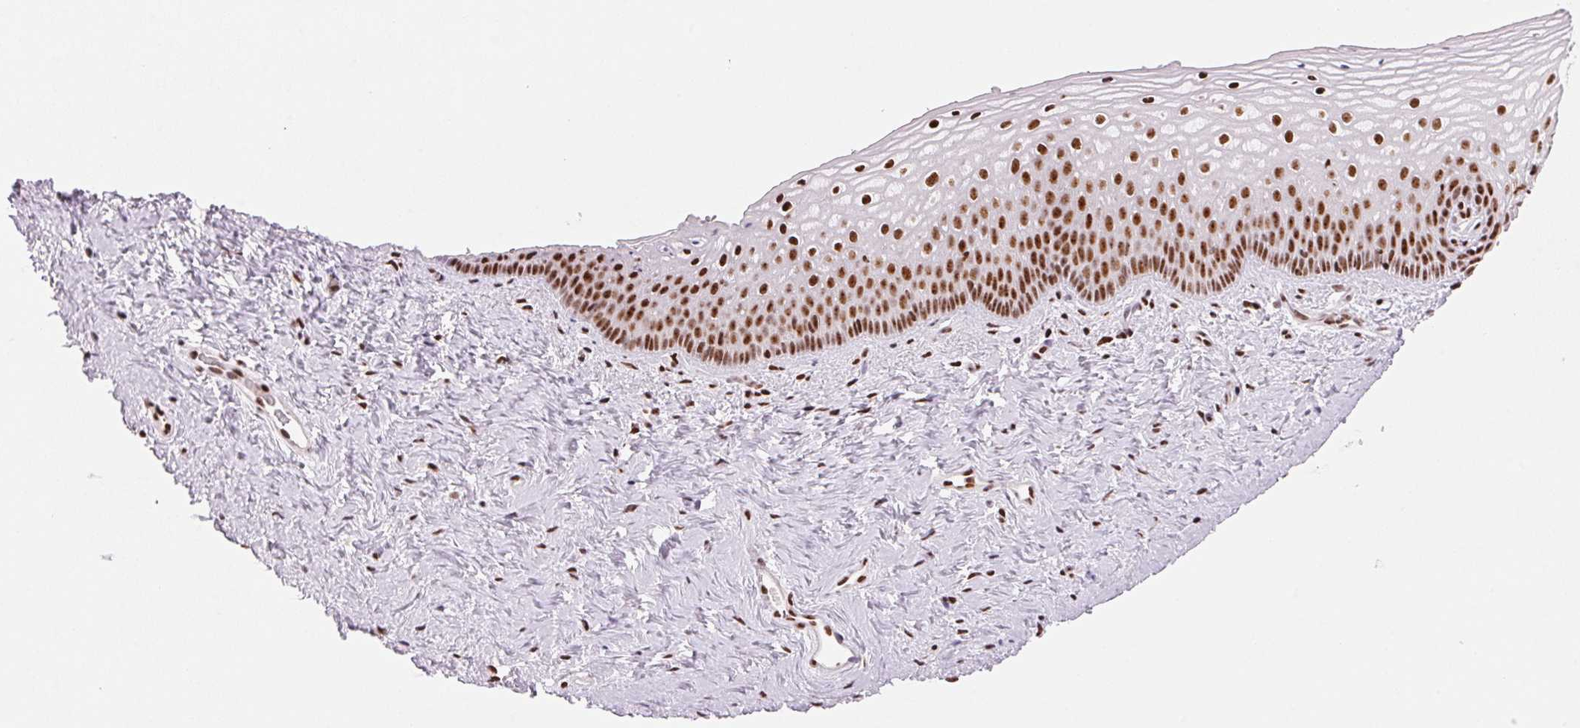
{"staining": {"intensity": "strong", "quantity": ">75%", "location": "nuclear"}, "tissue": "vagina", "cell_type": "Squamous epithelial cells", "image_type": "normal", "snomed": [{"axis": "morphology", "description": "Normal tissue, NOS"}, {"axis": "topography", "description": "Vagina"}], "caption": "Squamous epithelial cells demonstrate high levels of strong nuclear positivity in about >75% of cells in normal human vagina.", "gene": "NXF1", "patient": {"sex": "female", "age": 45}}